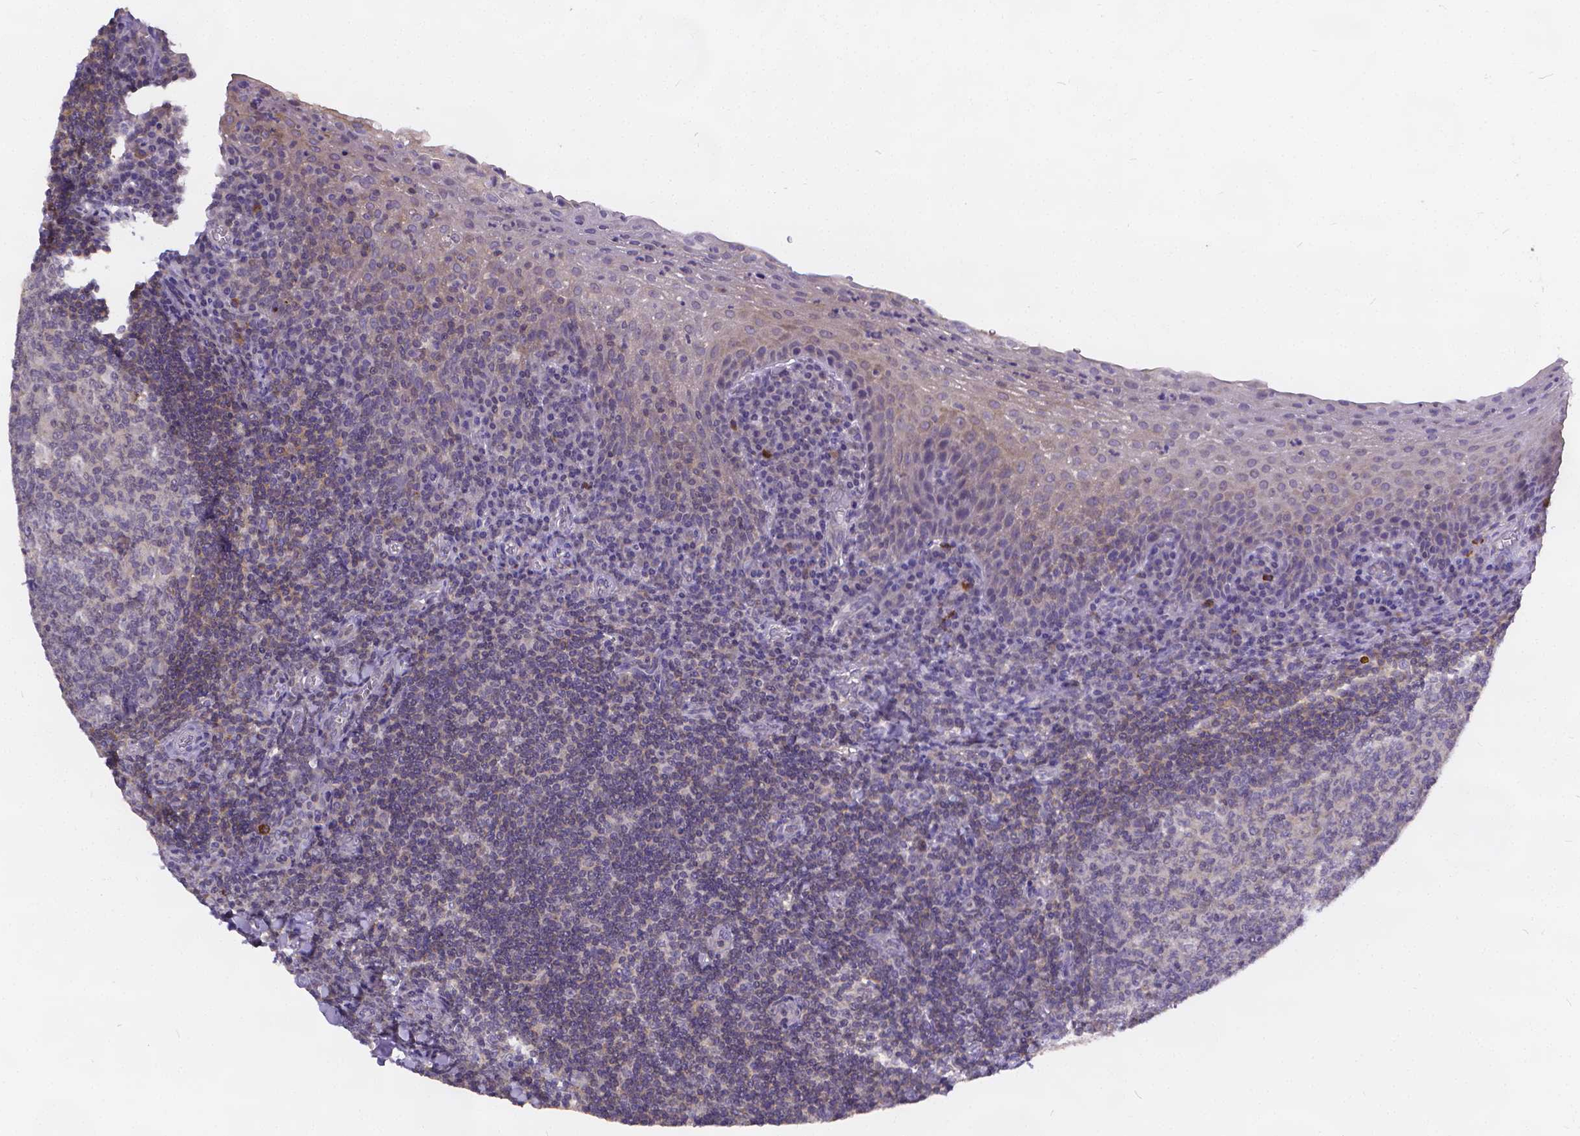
{"staining": {"intensity": "negative", "quantity": "none", "location": "none"}, "tissue": "tonsil", "cell_type": "Germinal center cells", "image_type": "normal", "snomed": [{"axis": "morphology", "description": "Normal tissue, NOS"}, {"axis": "morphology", "description": "Inflammation, NOS"}, {"axis": "topography", "description": "Tonsil"}], "caption": "Histopathology image shows no protein positivity in germinal center cells of benign tonsil. The staining is performed using DAB brown chromogen with nuclei counter-stained in using hematoxylin.", "gene": "GLRB", "patient": {"sex": "female", "age": 31}}